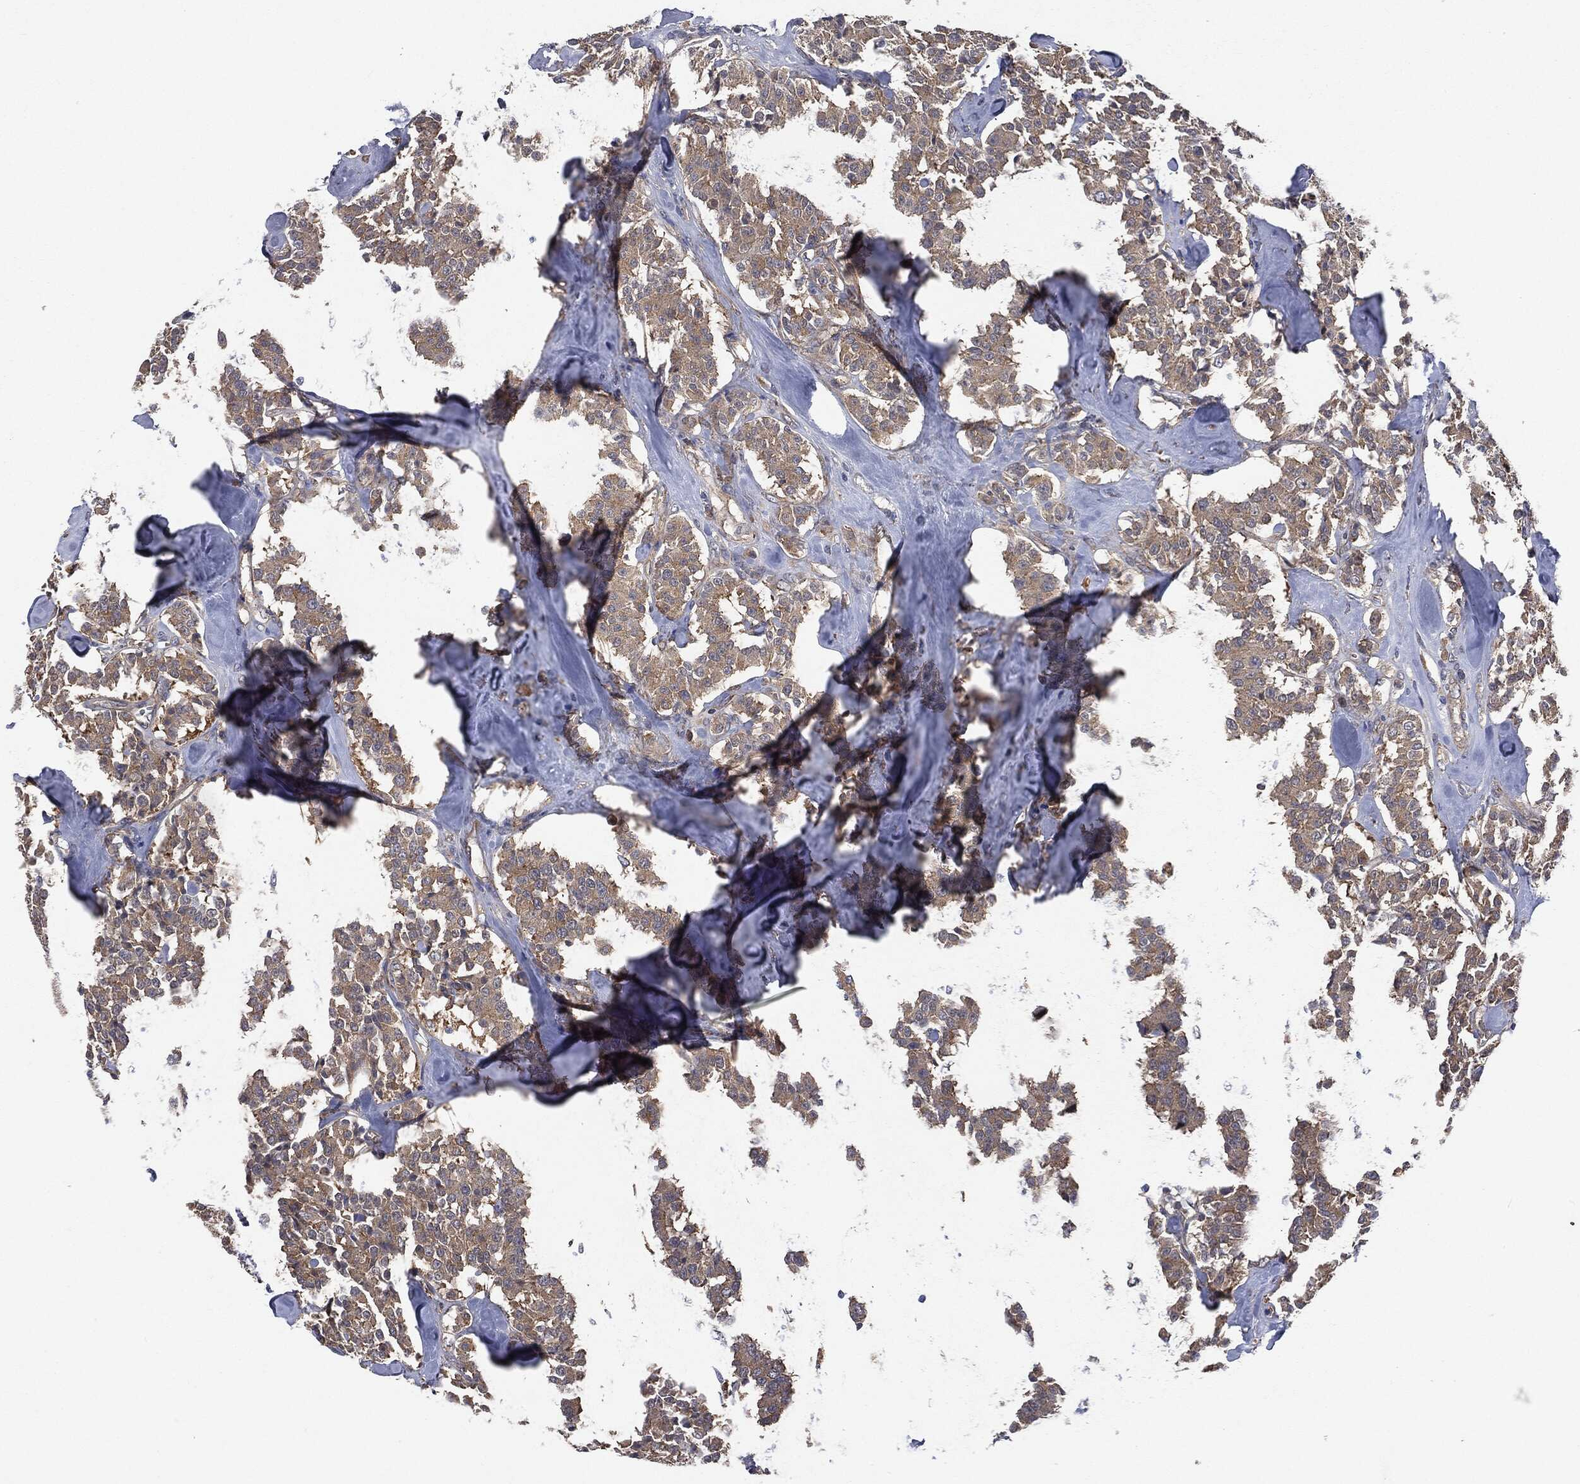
{"staining": {"intensity": "weak", "quantity": ">75%", "location": "cytoplasmic/membranous"}, "tissue": "carcinoid", "cell_type": "Tumor cells", "image_type": "cancer", "snomed": [{"axis": "morphology", "description": "Carcinoid, malignant, NOS"}, {"axis": "topography", "description": "Pancreas"}], "caption": "This is an image of immunohistochemistry staining of carcinoid, which shows weak staining in the cytoplasmic/membranous of tumor cells.", "gene": "EPS15L1", "patient": {"sex": "male", "age": 41}}